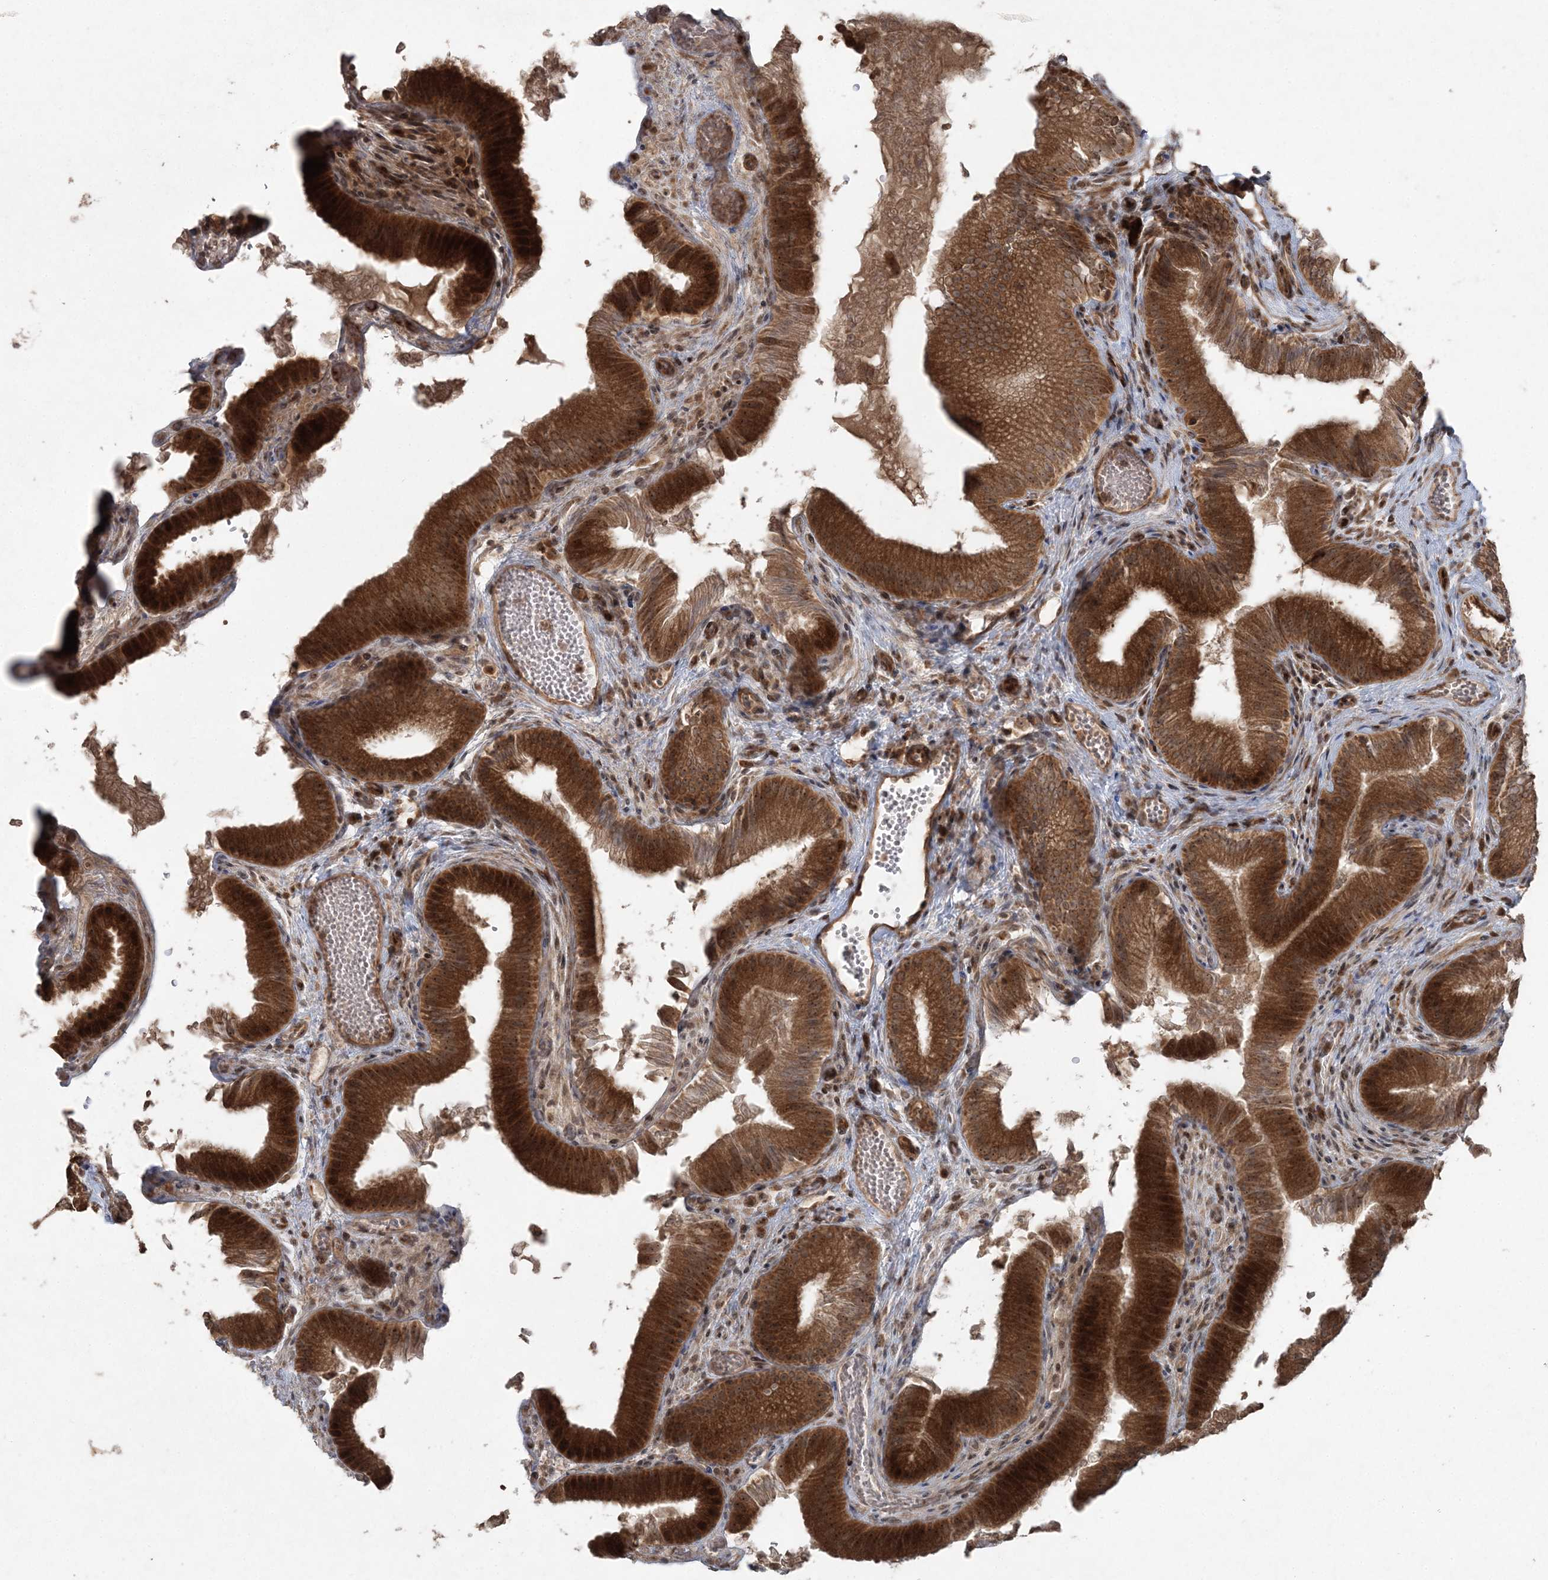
{"staining": {"intensity": "strong", "quantity": ">75%", "location": "cytoplasmic/membranous,nuclear"}, "tissue": "gallbladder", "cell_type": "Glandular cells", "image_type": "normal", "snomed": [{"axis": "morphology", "description": "Normal tissue, NOS"}, {"axis": "topography", "description": "Gallbladder"}], "caption": "Benign gallbladder displays strong cytoplasmic/membranous,nuclear positivity in about >75% of glandular cells, visualized by immunohistochemistry. Immunohistochemistry (ihc) stains the protein in brown and the nuclei are stained blue.", "gene": "SERINC1", "patient": {"sex": "female", "age": 30}}